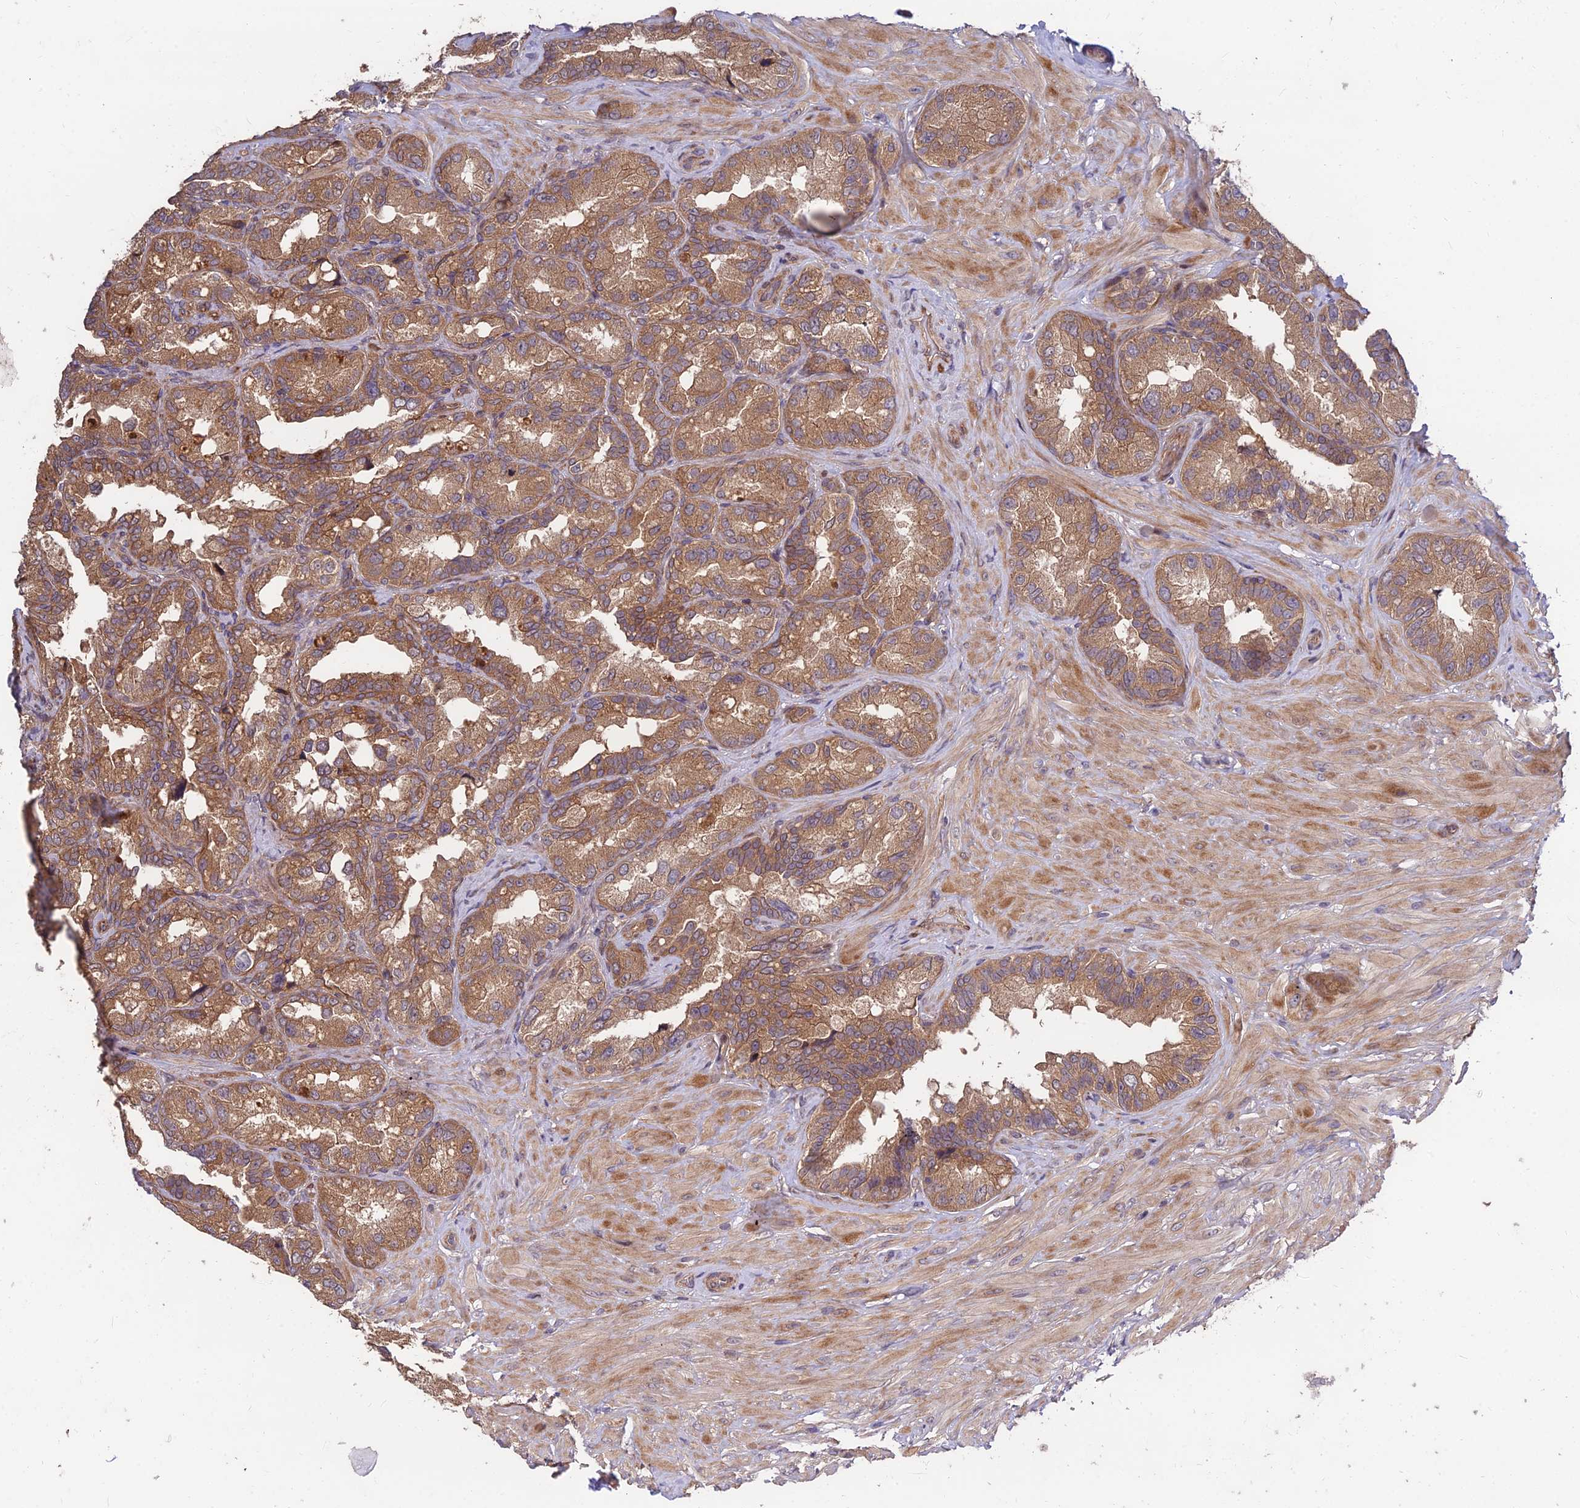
{"staining": {"intensity": "moderate", "quantity": ">75%", "location": "cytoplasmic/membranous"}, "tissue": "seminal vesicle", "cell_type": "Glandular cells", "image_type": "normal", "snomed": [{"axis": "morphology", "description": "Normal tissue, NOS"}, {"axis": "topography", "description": "Seminal veicle"}, {"axis": "topography", "description": "Peripheral nerve tissue"}], "caption": "Immunohistochemical staining of unremarkable human seminal vesicle demonstrates >75% levels of moderate cytoplasmic/membranous protein expression in about >75% of glandular cells.", "gene": "MKKS", "patient": {"sex": "male", "age": 67}}